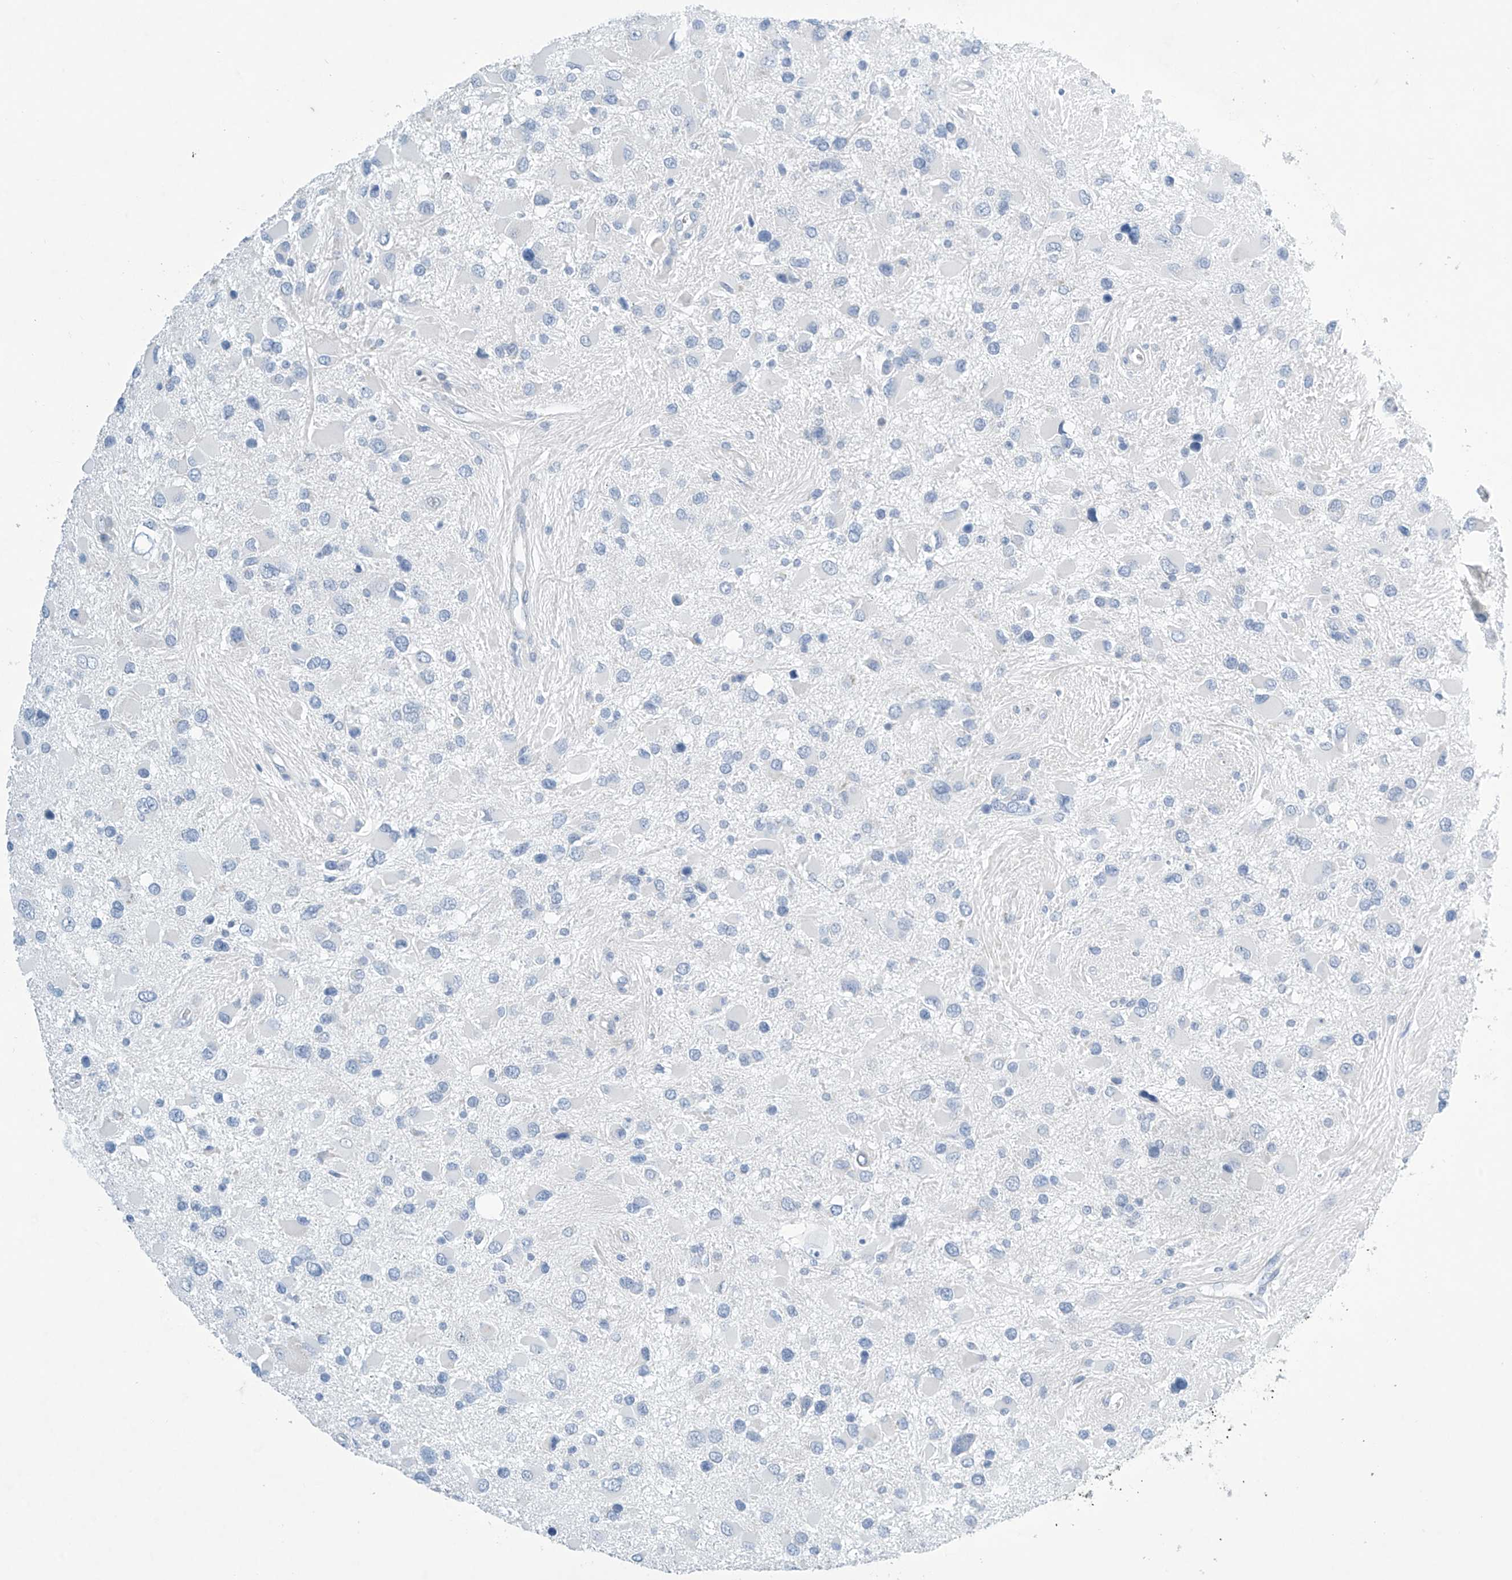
{"staining": {"intensity": "negative", "quantity": "none", "location": "none"}, "tissue": "glioma", "cell_type": "Tumor cells", "image_type": "cancer", "snomed": [{"axis": "morphology", "description": "Glioma, malignant, High grade"}, {"axis": "topography", "description": "Brain"}], "caption": "Glioma stained for a protein using immunohistochemistry (IHC) reveals no positivity tumor cells.", "gene": "SLC35A5", "patient": {"sex": "male", "age": 53}}